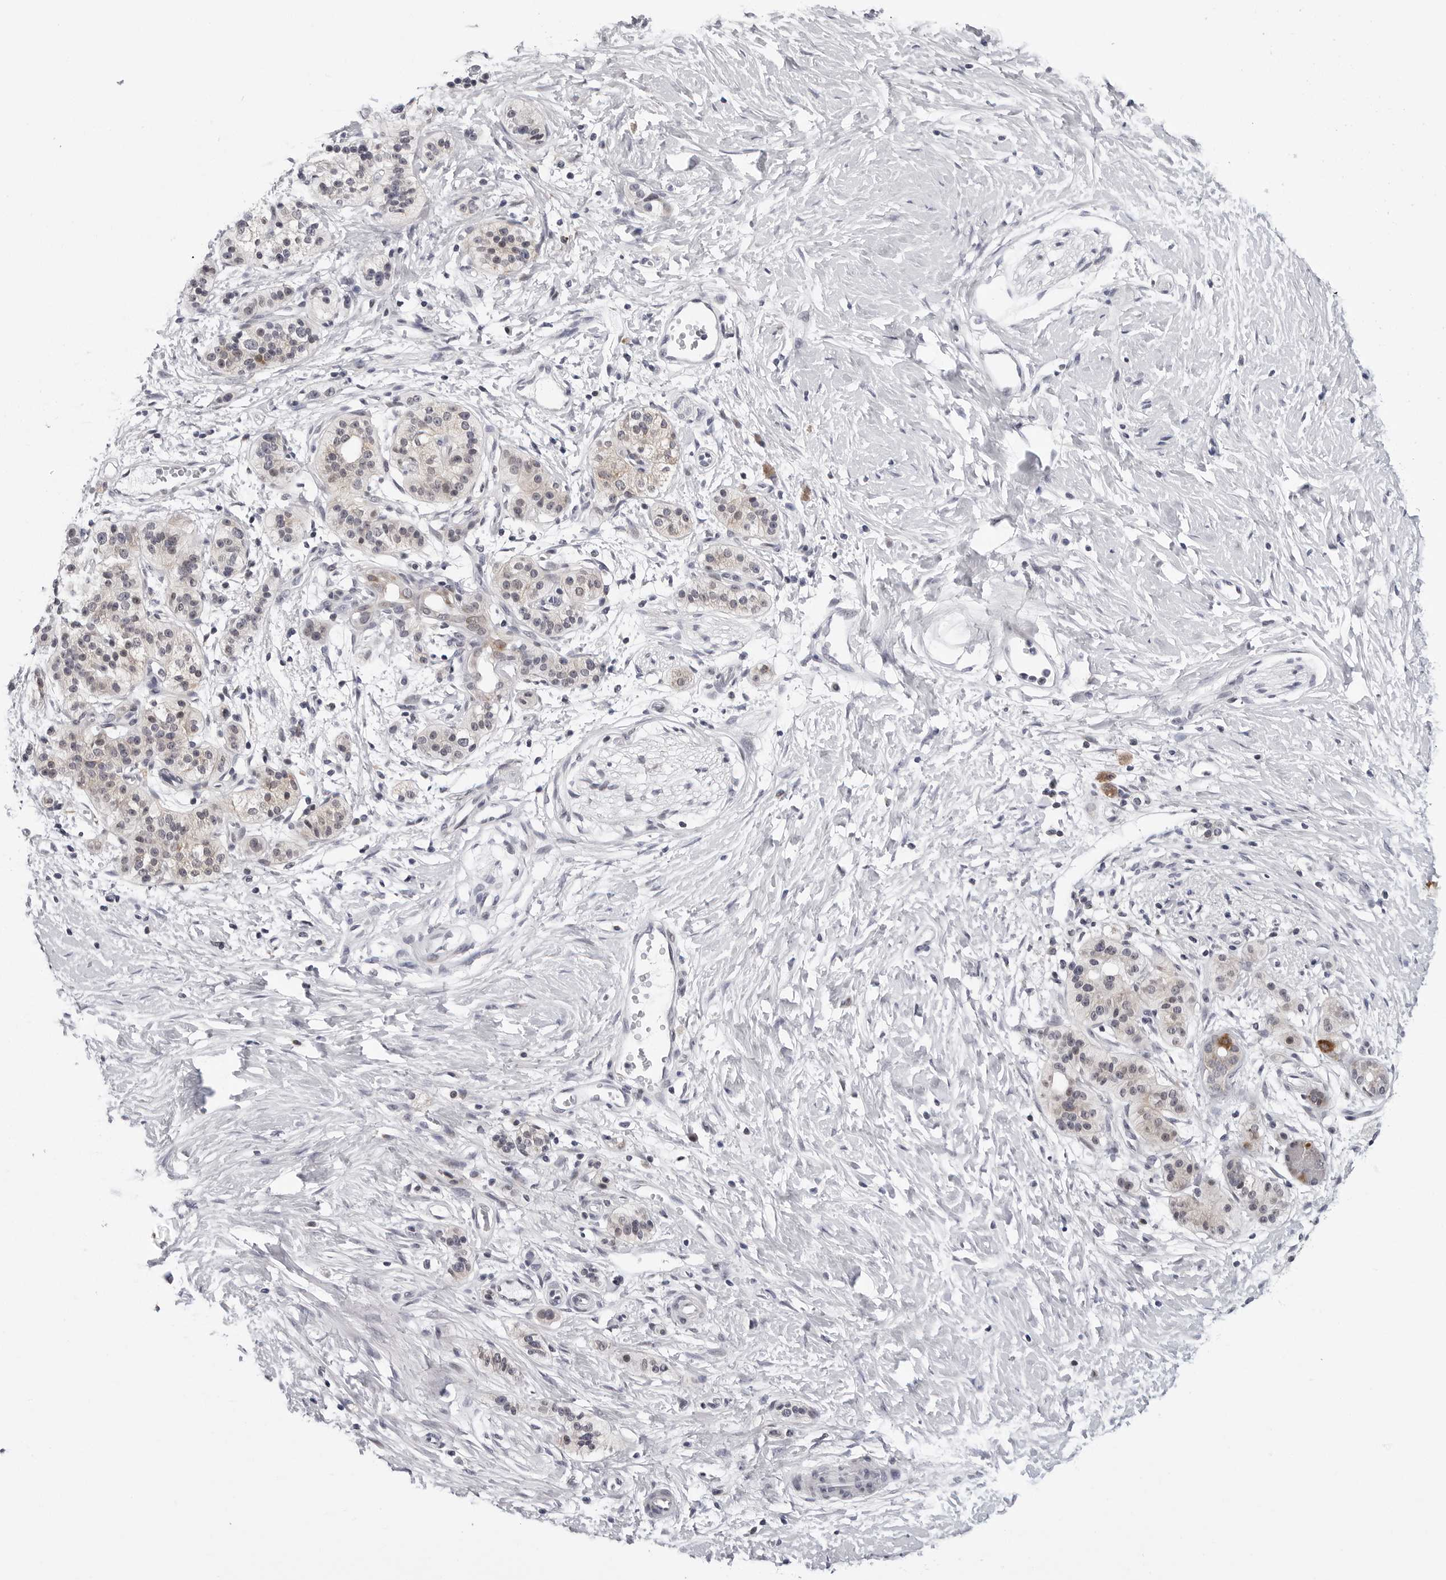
{"staining": {"intensity": "weak", "quantity": "<25%", "location": "cytoplasmic/membranous"}, "tissue": "pancreatic cancer", "cell_type": "Tumor cells", "image_type": "cancer", "snomed": [{"axis": "morphology", "description": "Adenocarcinoma, NOS"}, {"axis": "topography", "description": "Pancreas"}], "caption": "DAB (3,3'-diaminobenzidine) immunohistochemical staining of human pancreatic adenocarcinoma exhibits no significant positivity in tumor cells.", "gene": "CDK20", "patient": {"sex": "male", "age": 50}}